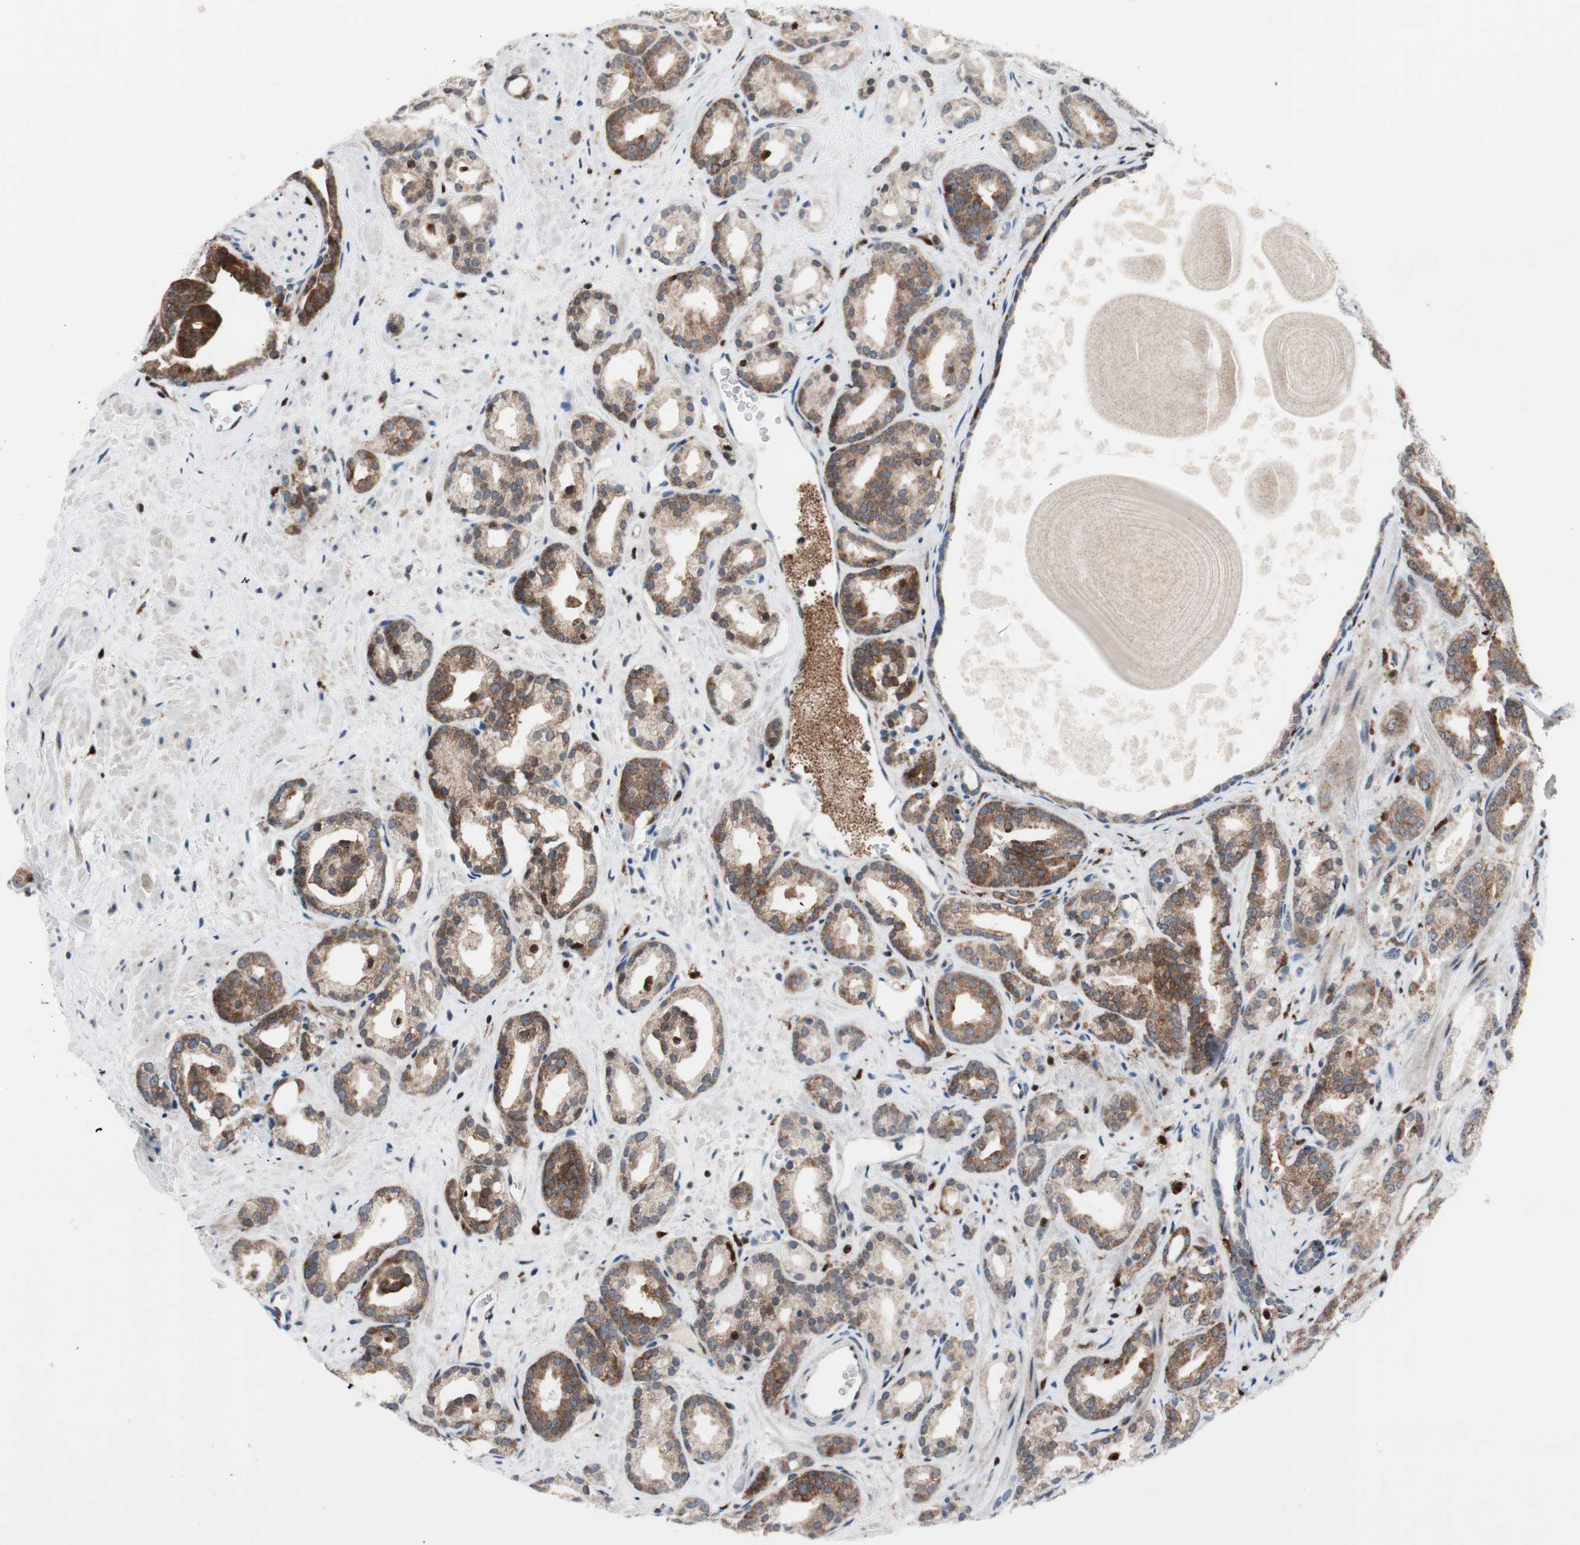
{"staining": {"intensity": "moderate", "quantity": ">75%", "location": "cytoplasmic/membranous"}, "tissue": "prostate cancer", "cell_type": "Tumor cells", "image_type": "cancer", "snomed": [{"axis": "morphology", "description": "Adenocarcinoma, Low grade"}, {"axis": "topography", "description": "Prostate"}], "caption": "A brown stain shows moderate cytoplasmic/membranous expression of a protein in human prostate adenocarcinoma (low-grade) tumor cells.", "gene": "RGS10", "patient": {"sex": "male", "age": 63}}